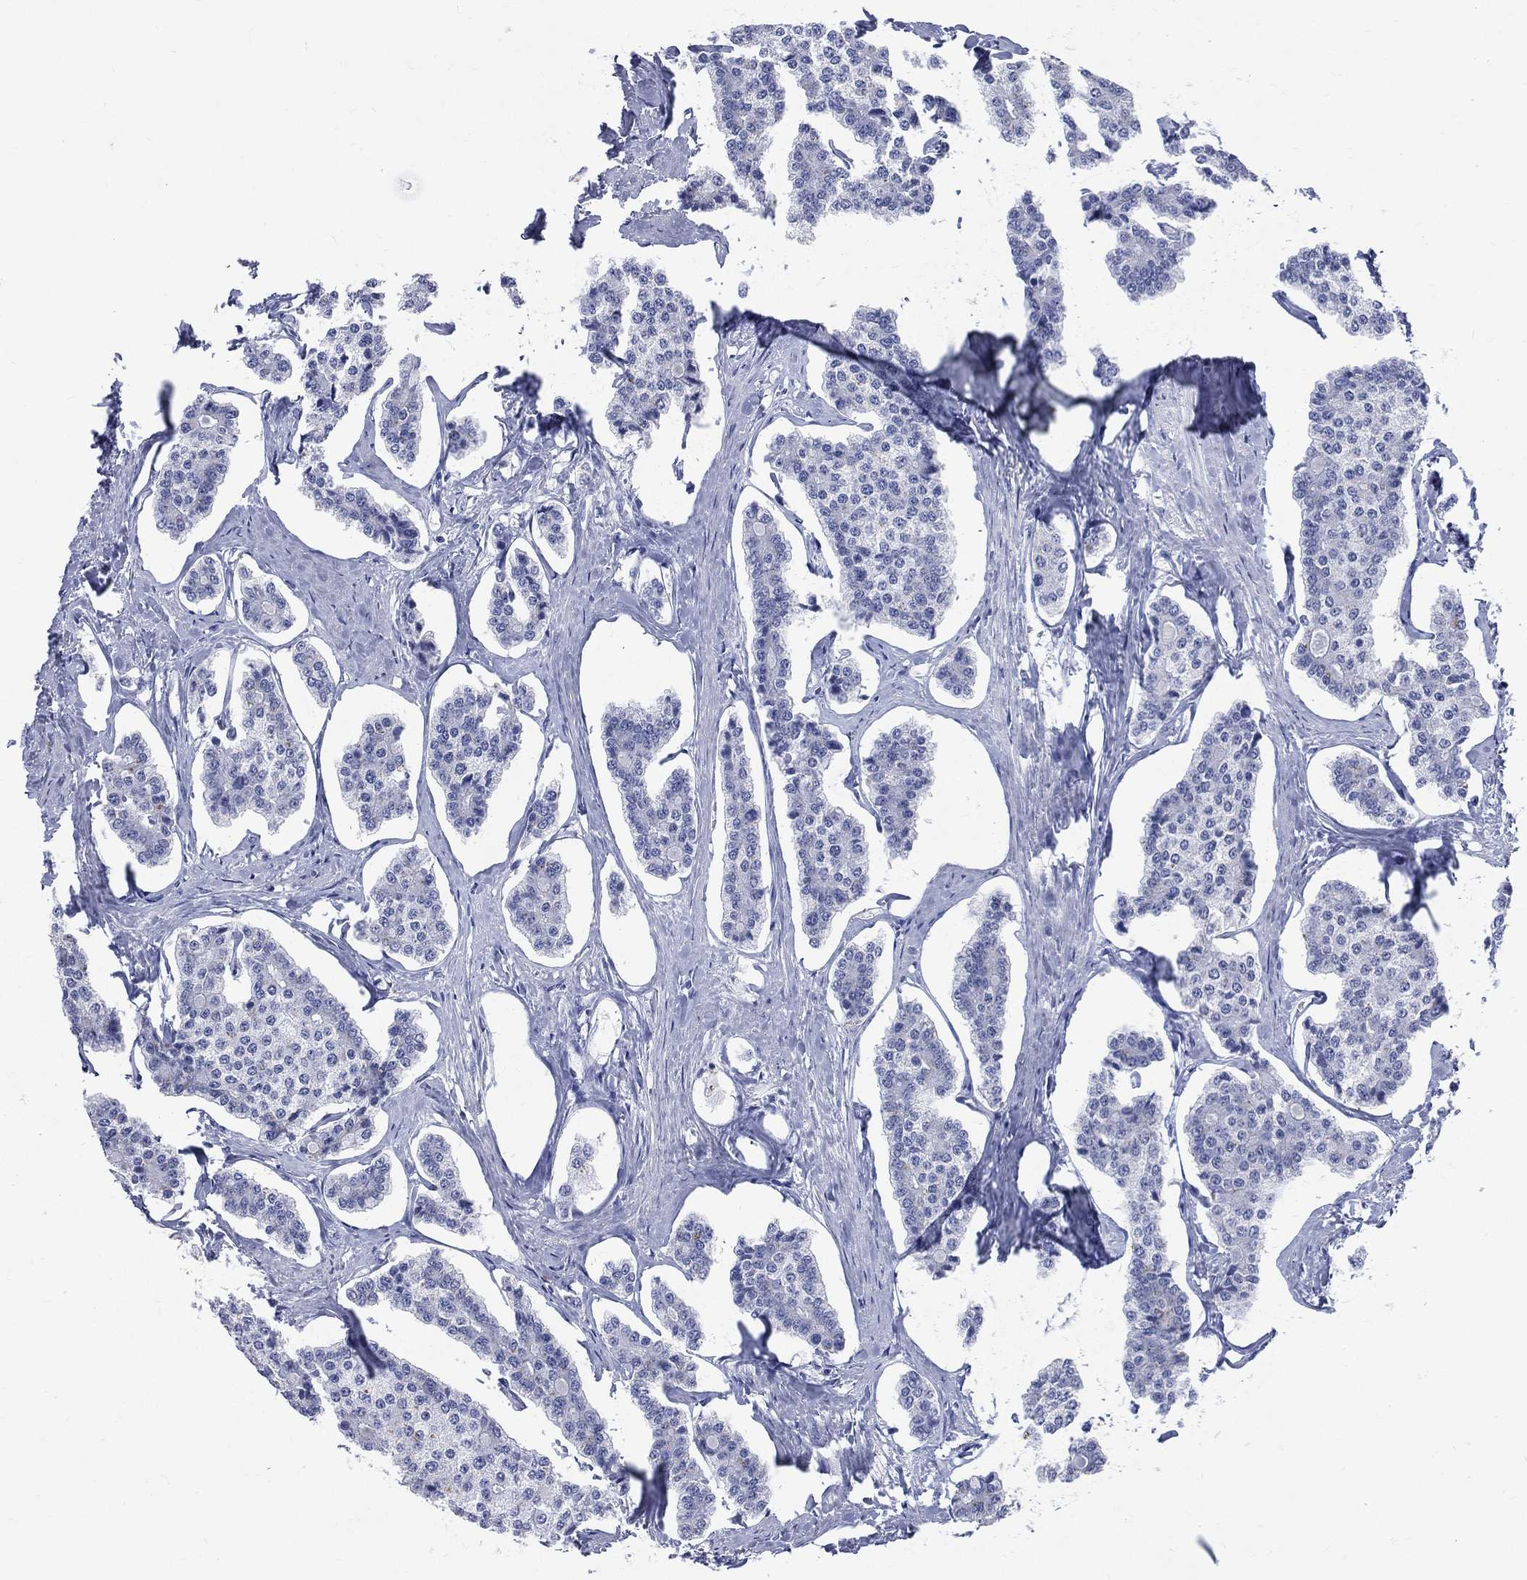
{"staining": {"intensity": "negative", "quantity": "none", "location": "none"}, "tissue": "carcinoid", "cell_type": "Tumor cells", "image_type": "cancer", "snomed": [{"axis": "morphology", "description": "Carcinoid, malignant, NOS"}, {"axis": "topography", "description": "Small intestine"}], "caption": "Histopathology image shows no protein expression in tumor cells of malignant carcinoid tissue.", "gene": "PGLYRP1", "patient": {"sex": "female", "age": 65}}